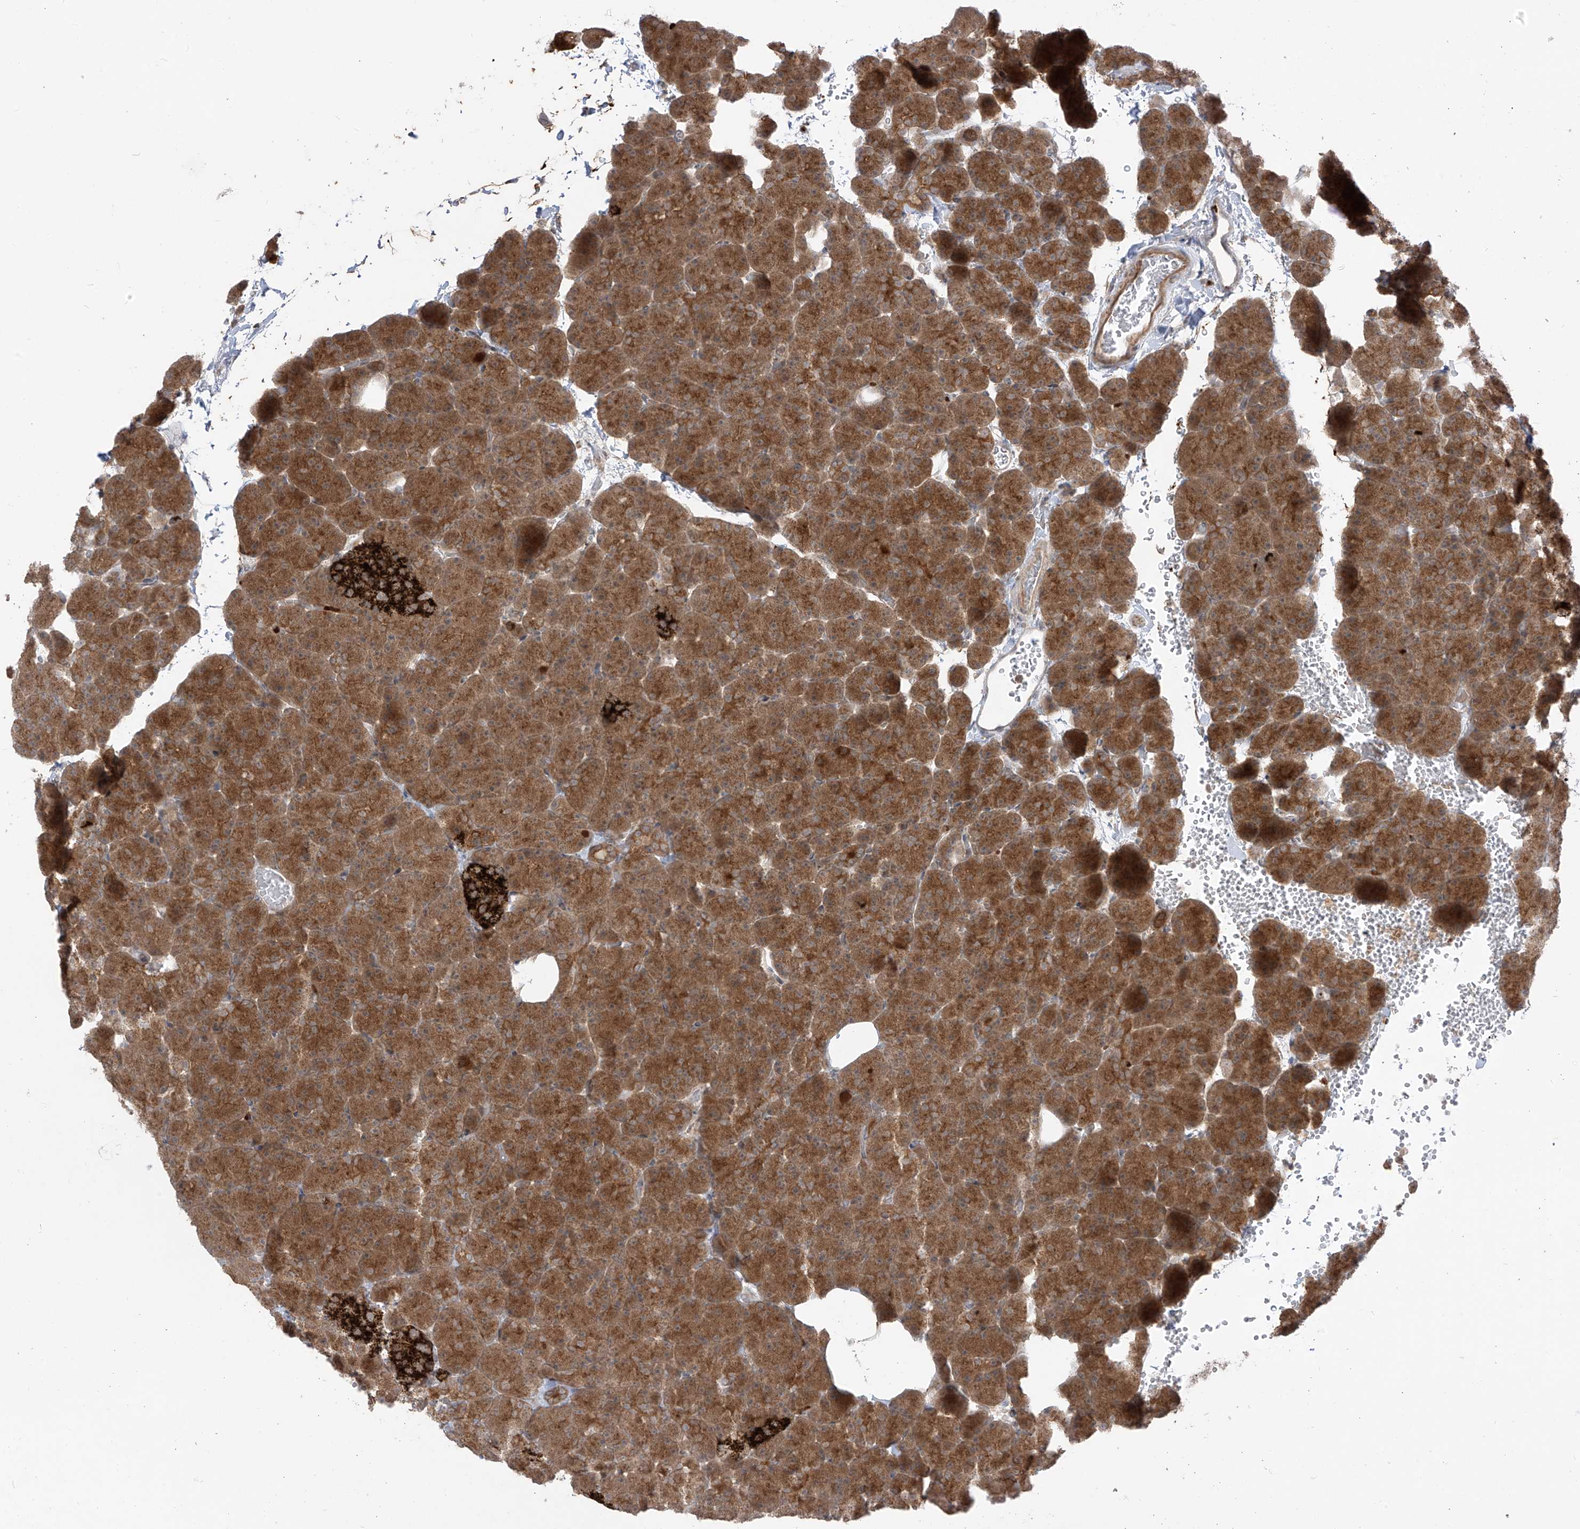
{"staining": {"intensity": "moderate", "quantity": ">75%", "location": "cytoplasmic/membranous"}, "tissue": "pancreas", "cell_type": "Exocrine glandular cells", "image_type": "normal", "snomed": [{"axis": "morphology", "description": "Normal tissue, NOS"}, {"axis": "morphology", "description": "Carcinoid, malignant, NOS"}, {"axis": "topography", "description": "Pancreas"}], "caption": "Protein analysis of unremarkable pancreas displays moderate cytoplasmic/membranous staining in approximately >75% of exocrine glandular cells.", "gene": "PDE11A", "patient": {"sex": "female", "age": 35}}